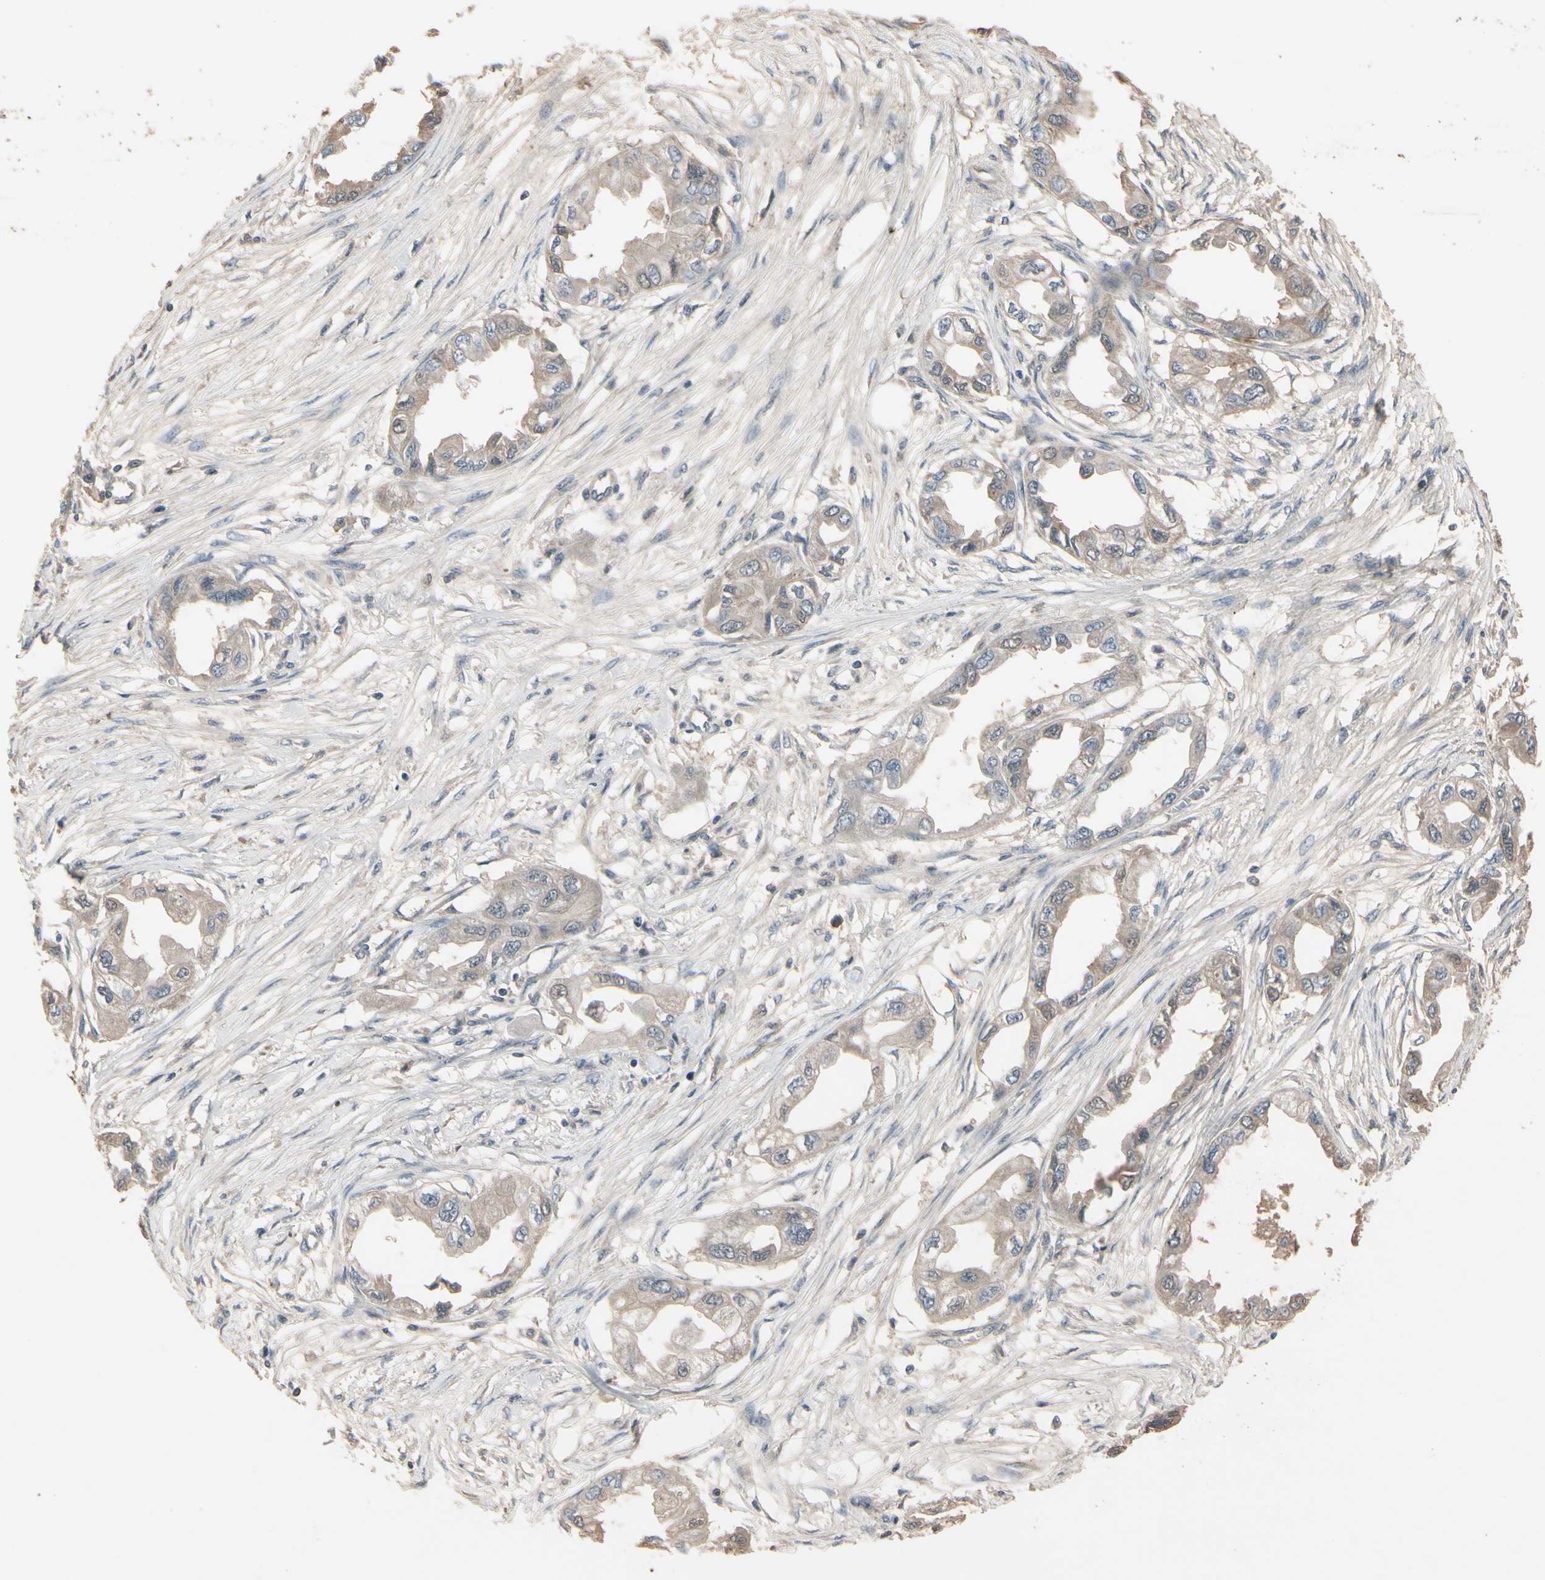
{"staining": {"intensity": "weak", "quantity": ">75%", "location": "cytoplasmic/membranous"}, "tissue": "endometrial cancer", "cell_type": "Tumor cells", "image_type": "cancer", "snomed": [{"axis": "morphology", "description": "Adenocarcinoma, NOS"}, {"axis": "topography", "description": "Endometrium"}], "caption": "This photomicrograph demonstrates IHC staining of endometrial adenocarcinoma, with low weak cytoplasmic/membranous expression in about >75% of tumor cells.", "gene": "NSF", "patient": {"sex": "female", "age": 67}}